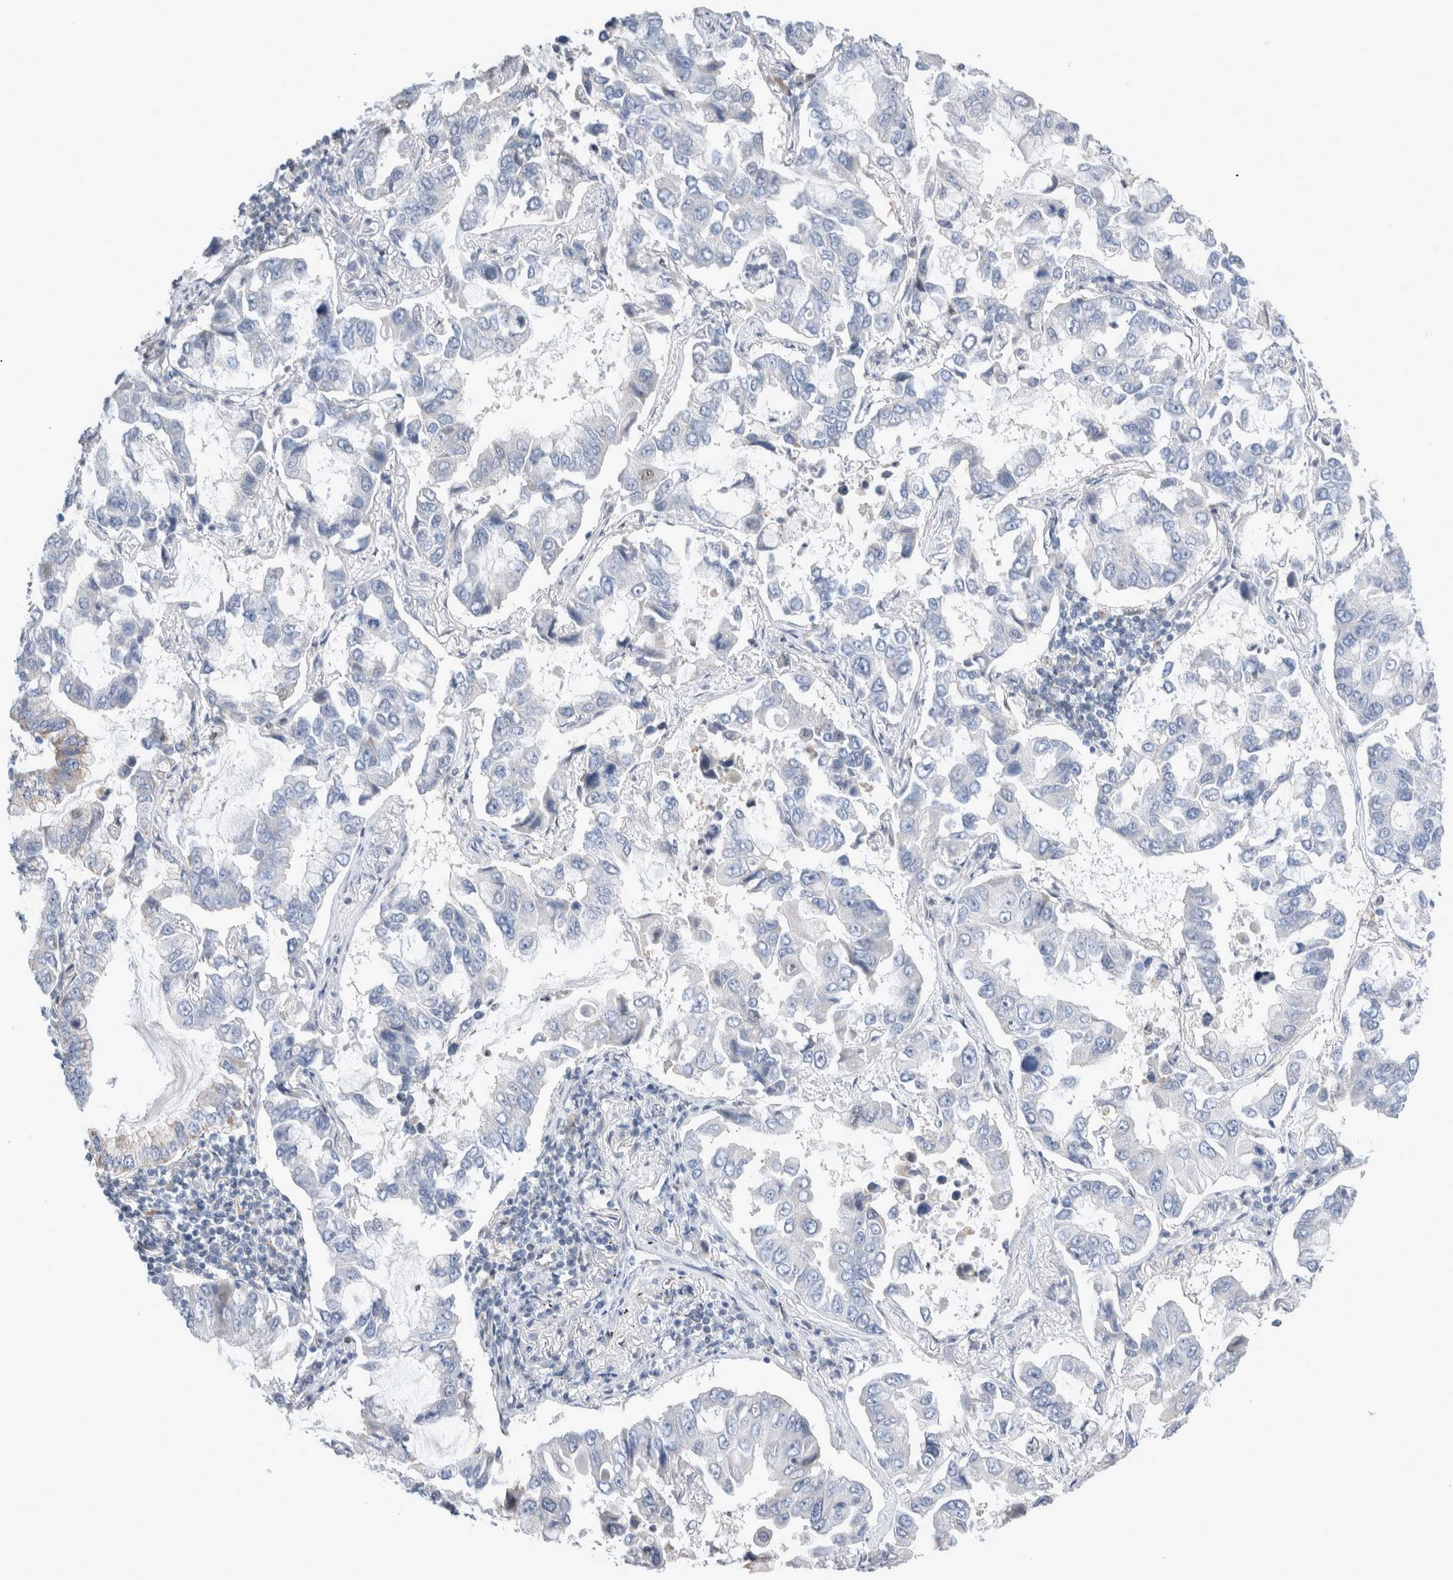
{"staining": {"intensity": "negative", "quantity": "none", "location": "none"}, "tissue": "lung cancer", "cell_type": "Tumor cells", "image_type": "cancer", "snomed": [{"axis": "morphology", "description": "Adenocarcinoma, NOS"}, {"axis": "topography", "description": "Lung"}], "caption": "Immunohistochemistry photomicrograph of lung cancer (adenocarcinoma) stained for a protein (brown), which shows no positivity in tumor cells.", "gene": "AGMAT", "patient": {"sex": "male", "age": 64}}